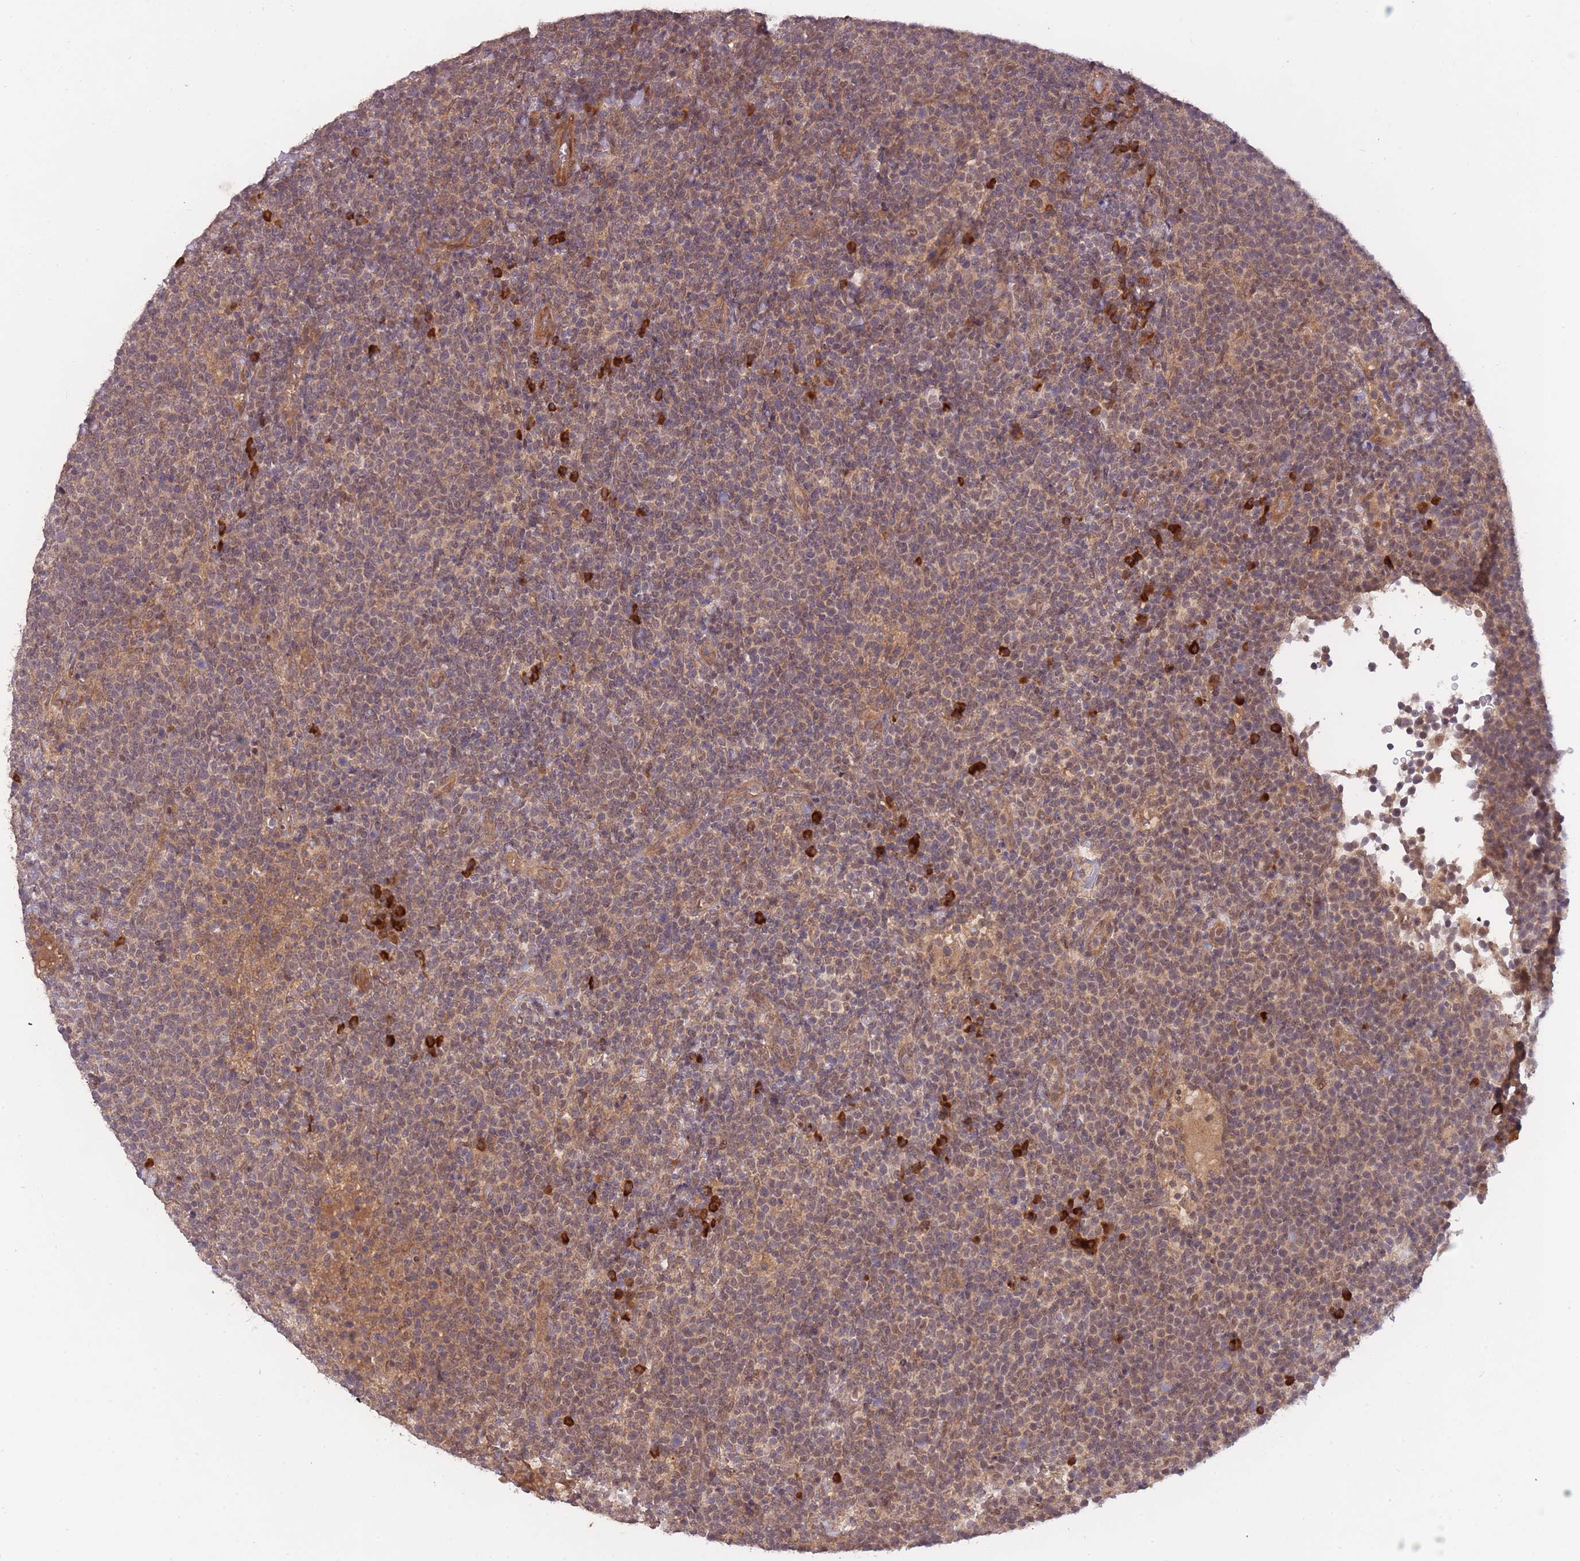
{"staining": {"intensity": "weak", "quantity": ">75%", "location": "cytoplasmic/membranous,nuclear"}, "tissue": "lymphoma", "cell_type": "Tumor cells", "image_type": "cancer", "snomed": [{"axis": "morphology", "description": "Malignant lymphoma, non-Hodgkin's type, High grade"}, {"axis": "topography", "description": "Lymph node"}], "caption": "This micrograph reveals immunohistochemistry (IHC) staining of lymphoma, with low weak cytoplasmic/membranous and nuclear staining in about >75% of tumor cells.", "gene": "SMC6", "patient": {"sex": "male", "age": 61}}